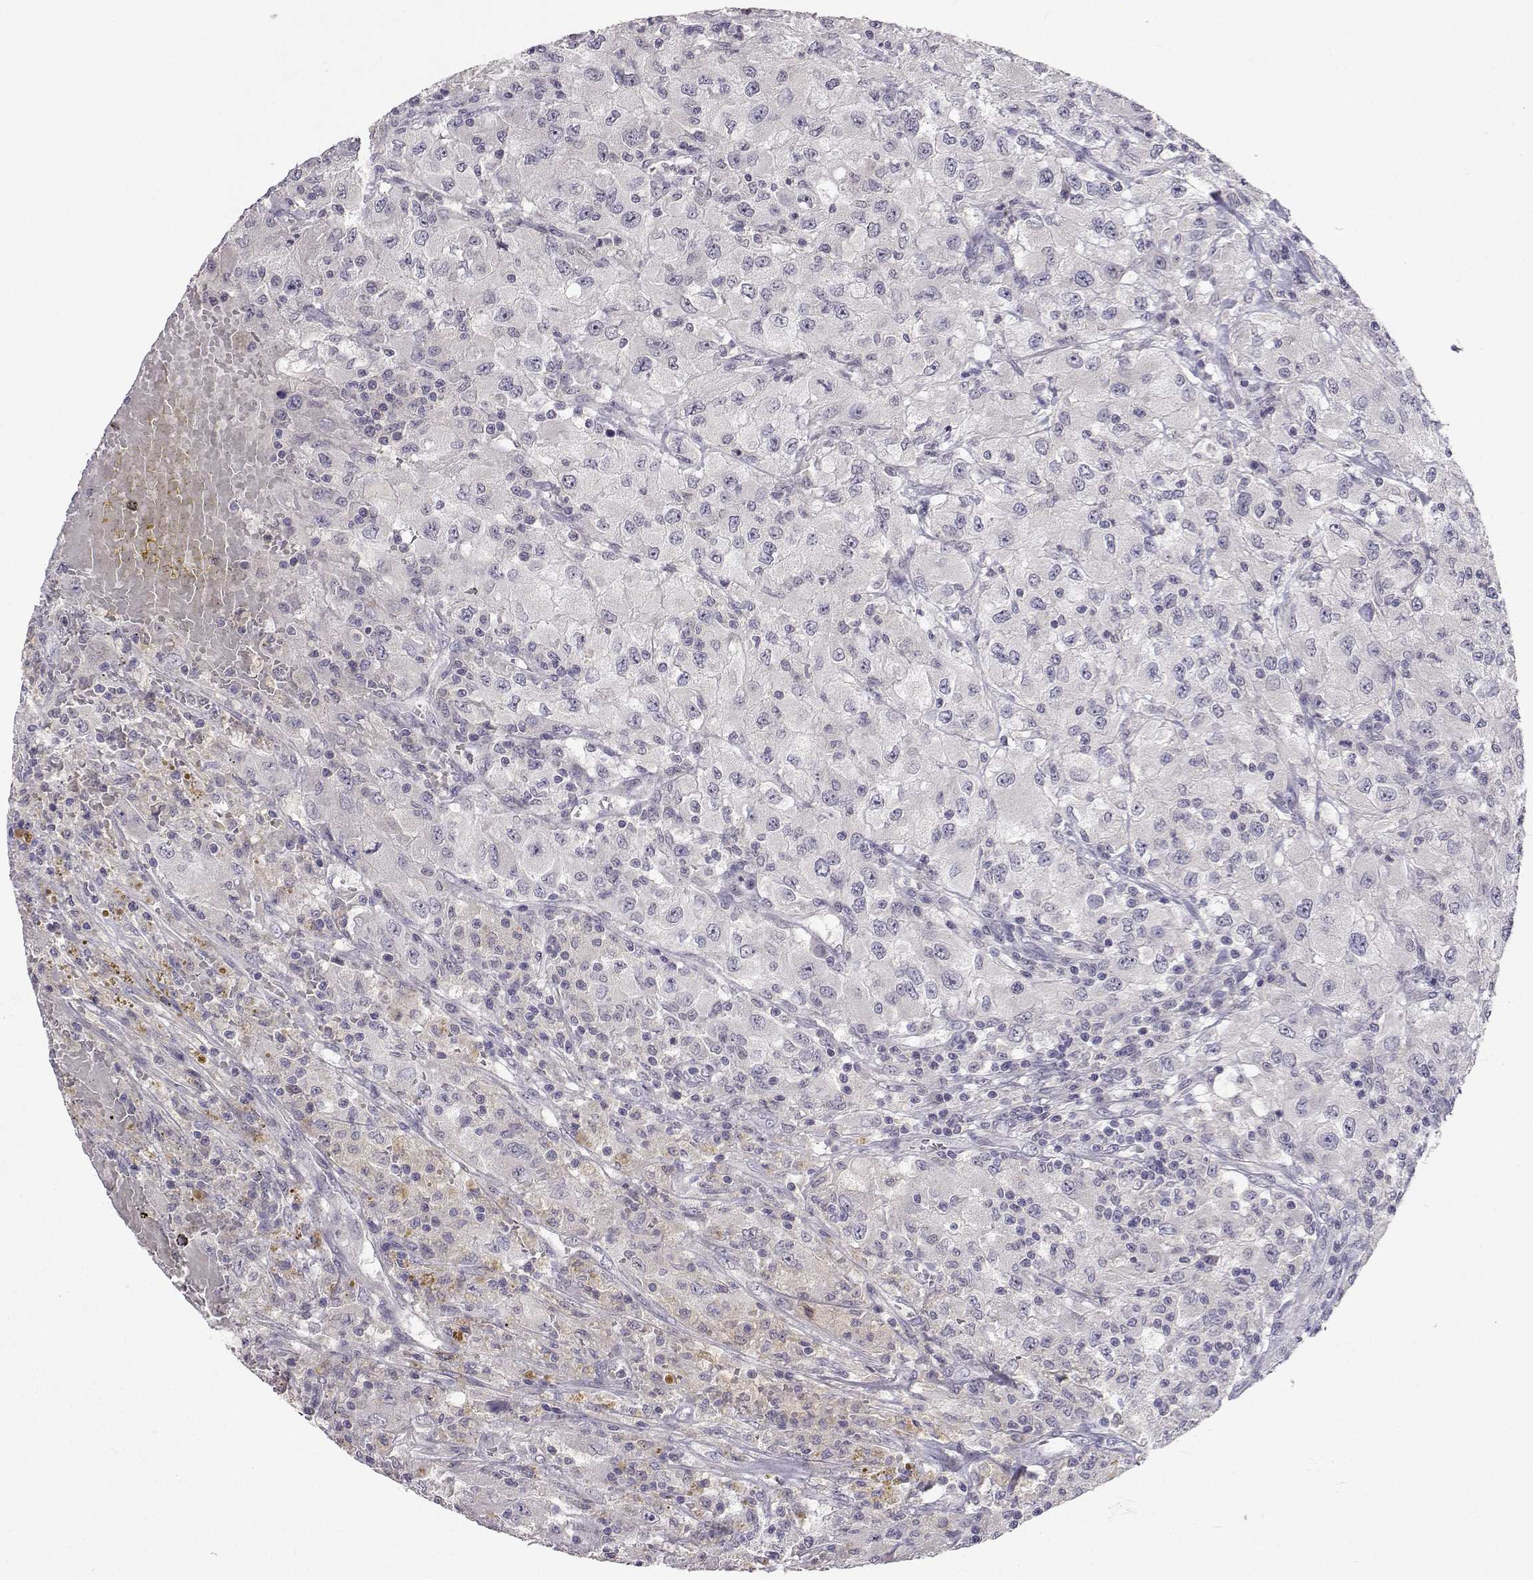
{"staining": {"intensity": "weak", "quantity": "<25%", "location": "cytoplasmic/membranous"}, "tissue": "renal cancer", "cell_type": "Tumor cells", "image_type": "cancer", "snomed": [{"axis": "morphology", "description": "Adenocarcinoma, NOS"}, {"axis": "topography", "description": "Kidney"}], "caption": "A high-resolution histopathology image shows IHC staining of renal adenocarcinoma, which reveals no significant expression in tumor cells.", "gene": "SLC6A3", "patient": {"sex": "female", "age": 67}}